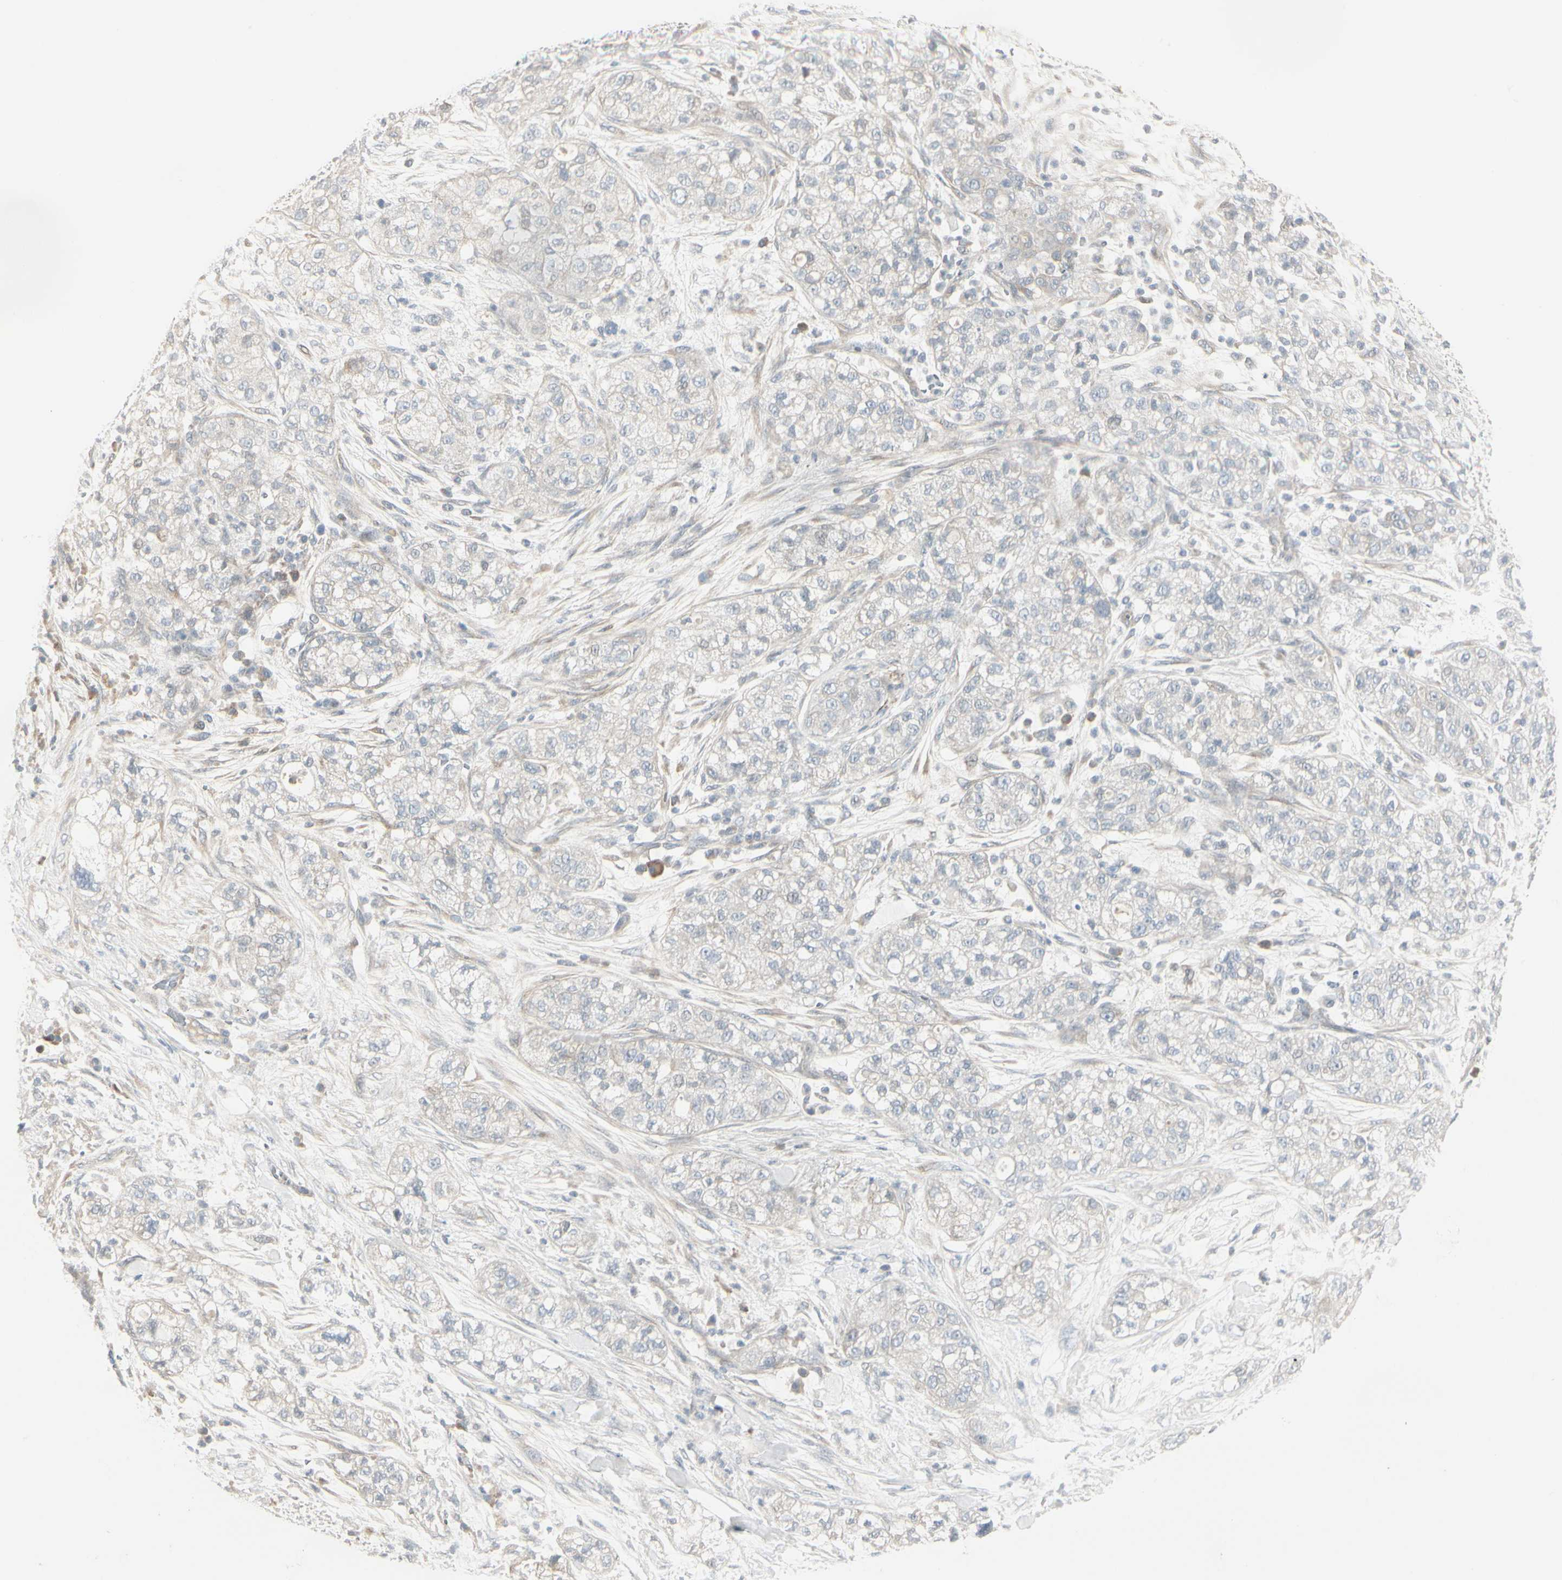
{"staining": {"intensity": "negative", "quantity": "none", "location": "none"}, "tissue": "pancreatic cancer", "cell_type": "Tumor cells", "image_type": "cancer", "snomed": [{"axis": "morphology", "description": "Adenocarcinoma, NOS"}, {"axis": "topography", "description": "Pancreas"}], "caption": "Micrograph shows no significant protein expression in tumor cells of pancreatic adenocarcinoma. (DAB (3,3'-diaminobenzidine) immunohistochemistry (IHC) with hematoxylin counter stain).", "gene": "DMPK", "patient": {"sex": "female", "age": 78}}